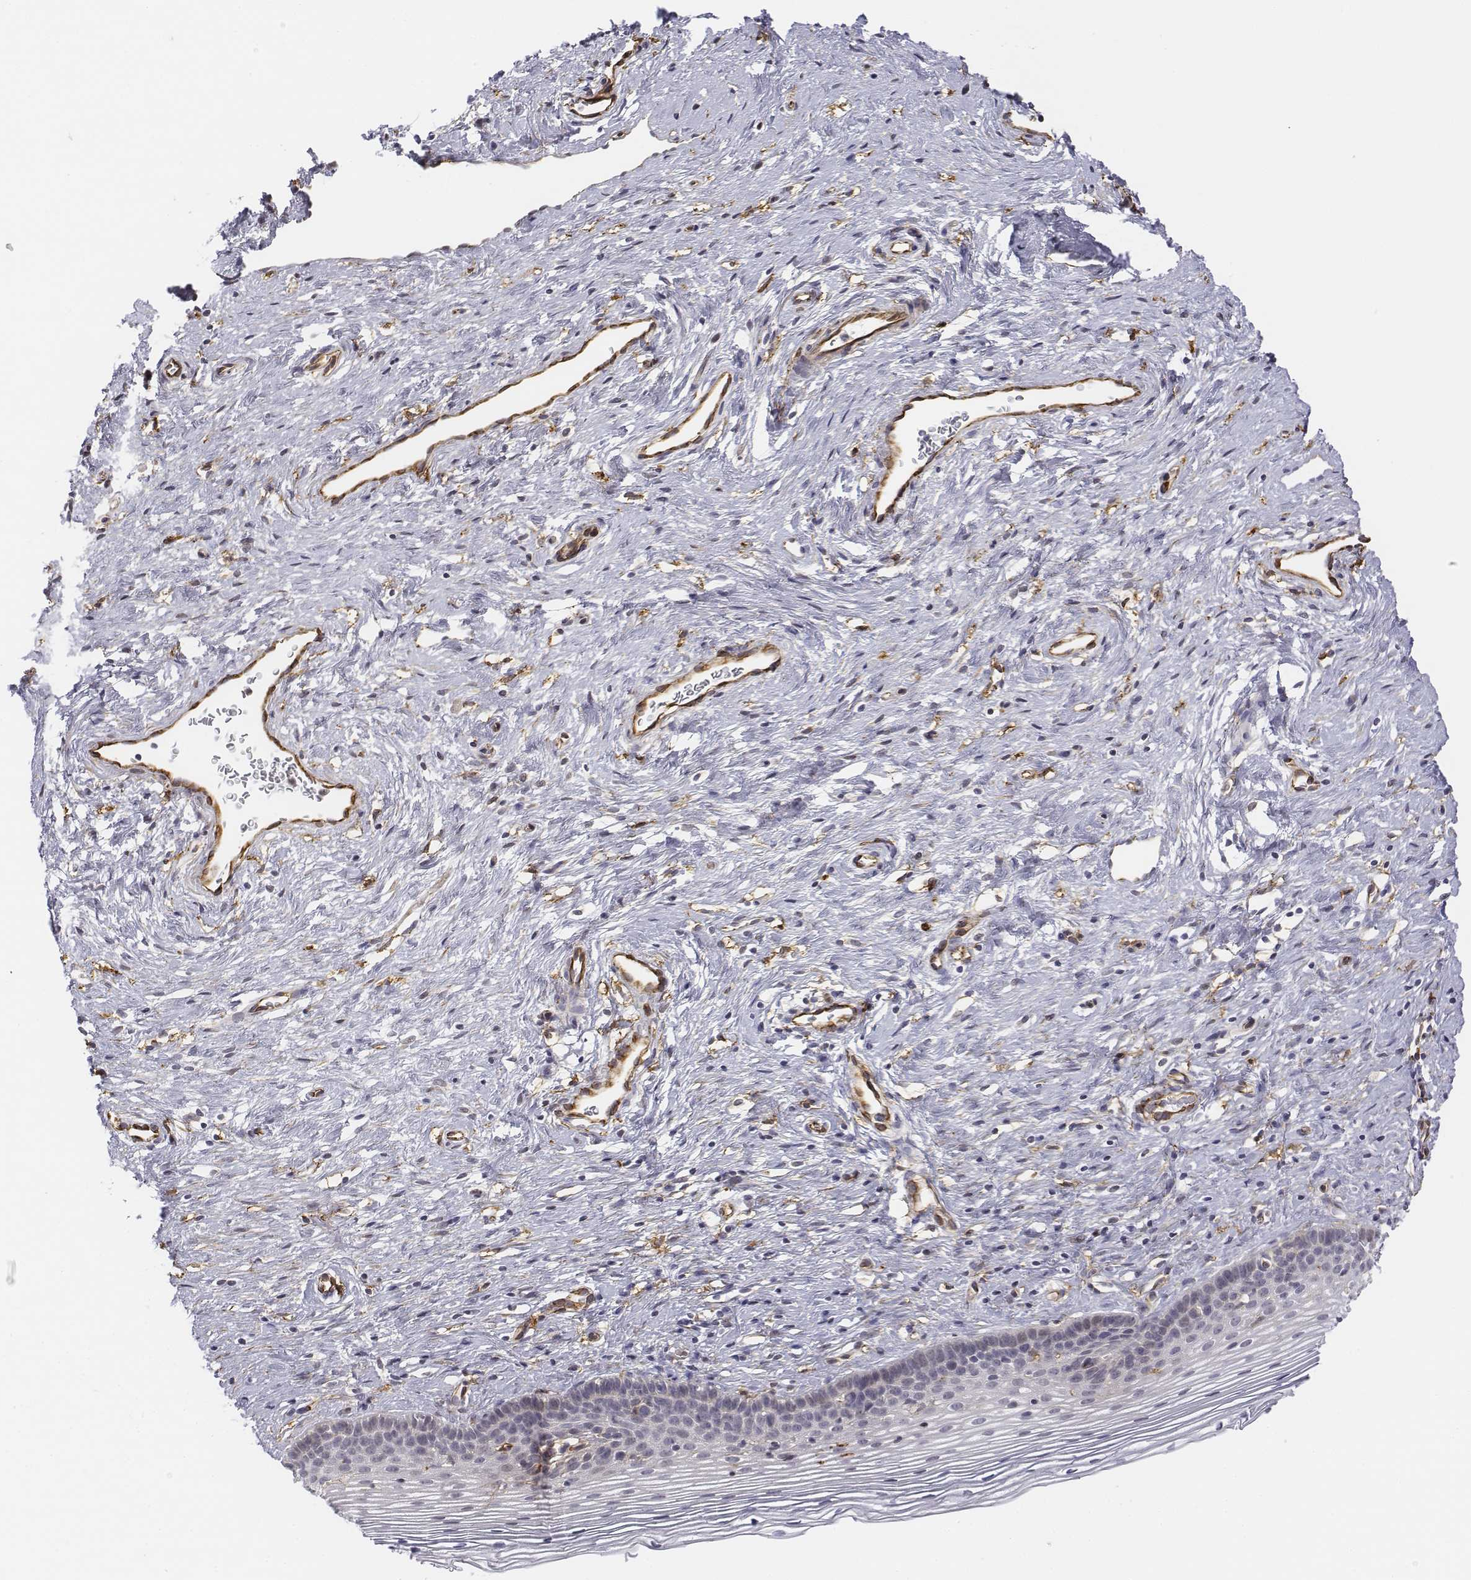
{"staining": {"intensity": "negative", "quantity": "none", "location": "none"}, "tissue": "cervix", "cell_type": "Glandular cells", "image_type": "normal", "snomed": [{"axis": "morphology", "description": "Normal tissue, NOS"}, {"axis": "topography", "description": "Cervix"}], "caption": "Micrograph shows no protein positivity in glandular cells of normal cervix. Nuclei are stained in blue.", "gene": "CD14", "patient": {"sex": "female", "age": 39}}